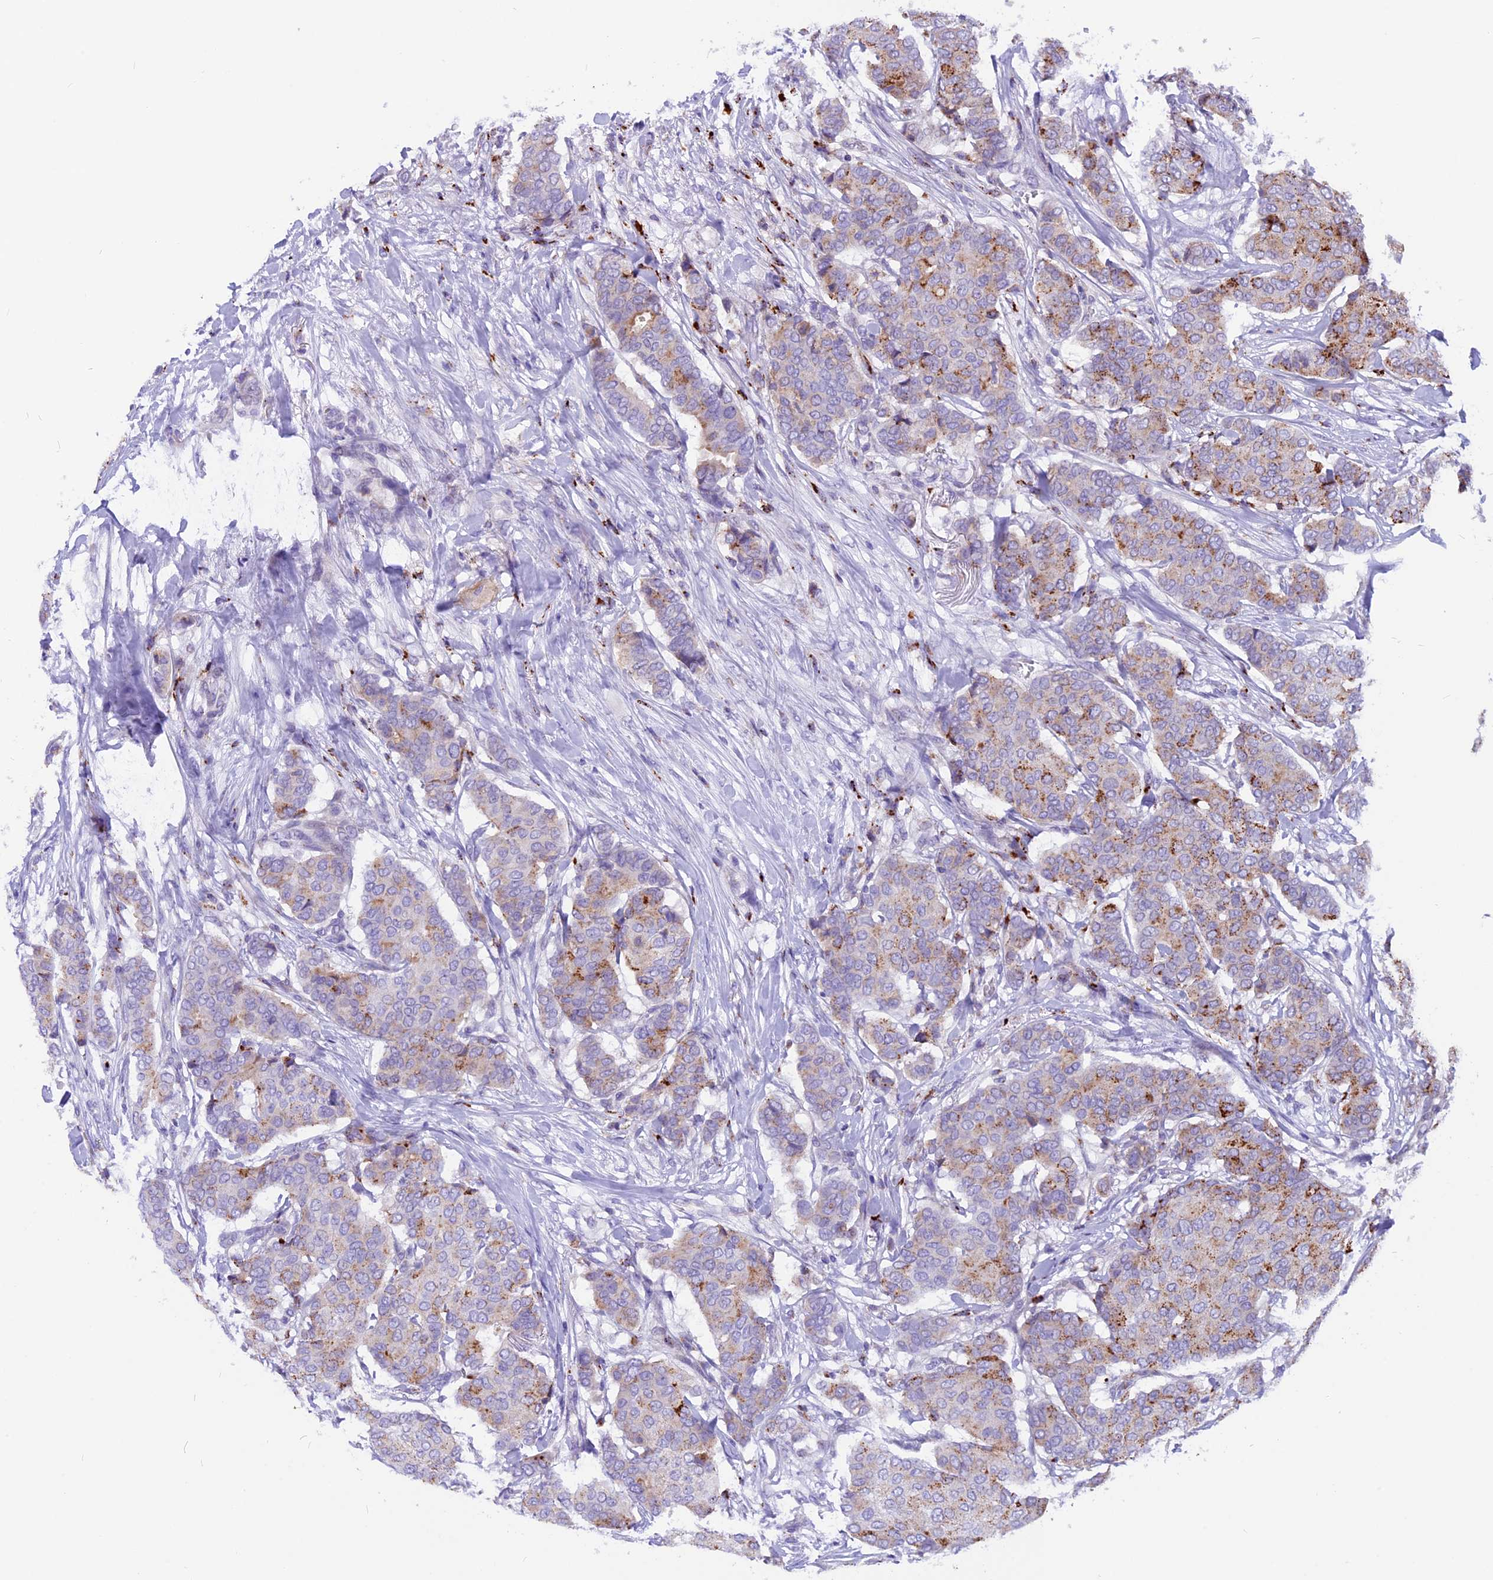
{"staining": {"intensity": "moderate", "quantity": "25%-75%", "location": "cytoplasmic/membranous"}, "tissue": "breast cancer", "cell_type": "Tumor cells", "image_type": "cancer", "snomed": [{"axis": "morphology", "description": "Duct carcinoma"}, {"axis": "topography", "description": "Breast"}], "caption": "Immunohistochemistry staining of infiltrating ductal carcinoma (breast), which displays medium levels of moderate cytoplasmic/membranous staining in about 25%-75% of tumor cells indicating moderate cytoplasmic/membranous protein expression. The staining was performed using DAB (3,3'-diaminobenzidine) (brown) for protein detection and nuclei were counterstained in hematoxylin (blue).", "gene": "THRSP", "patient": {"sex": "female", "age": 75}}